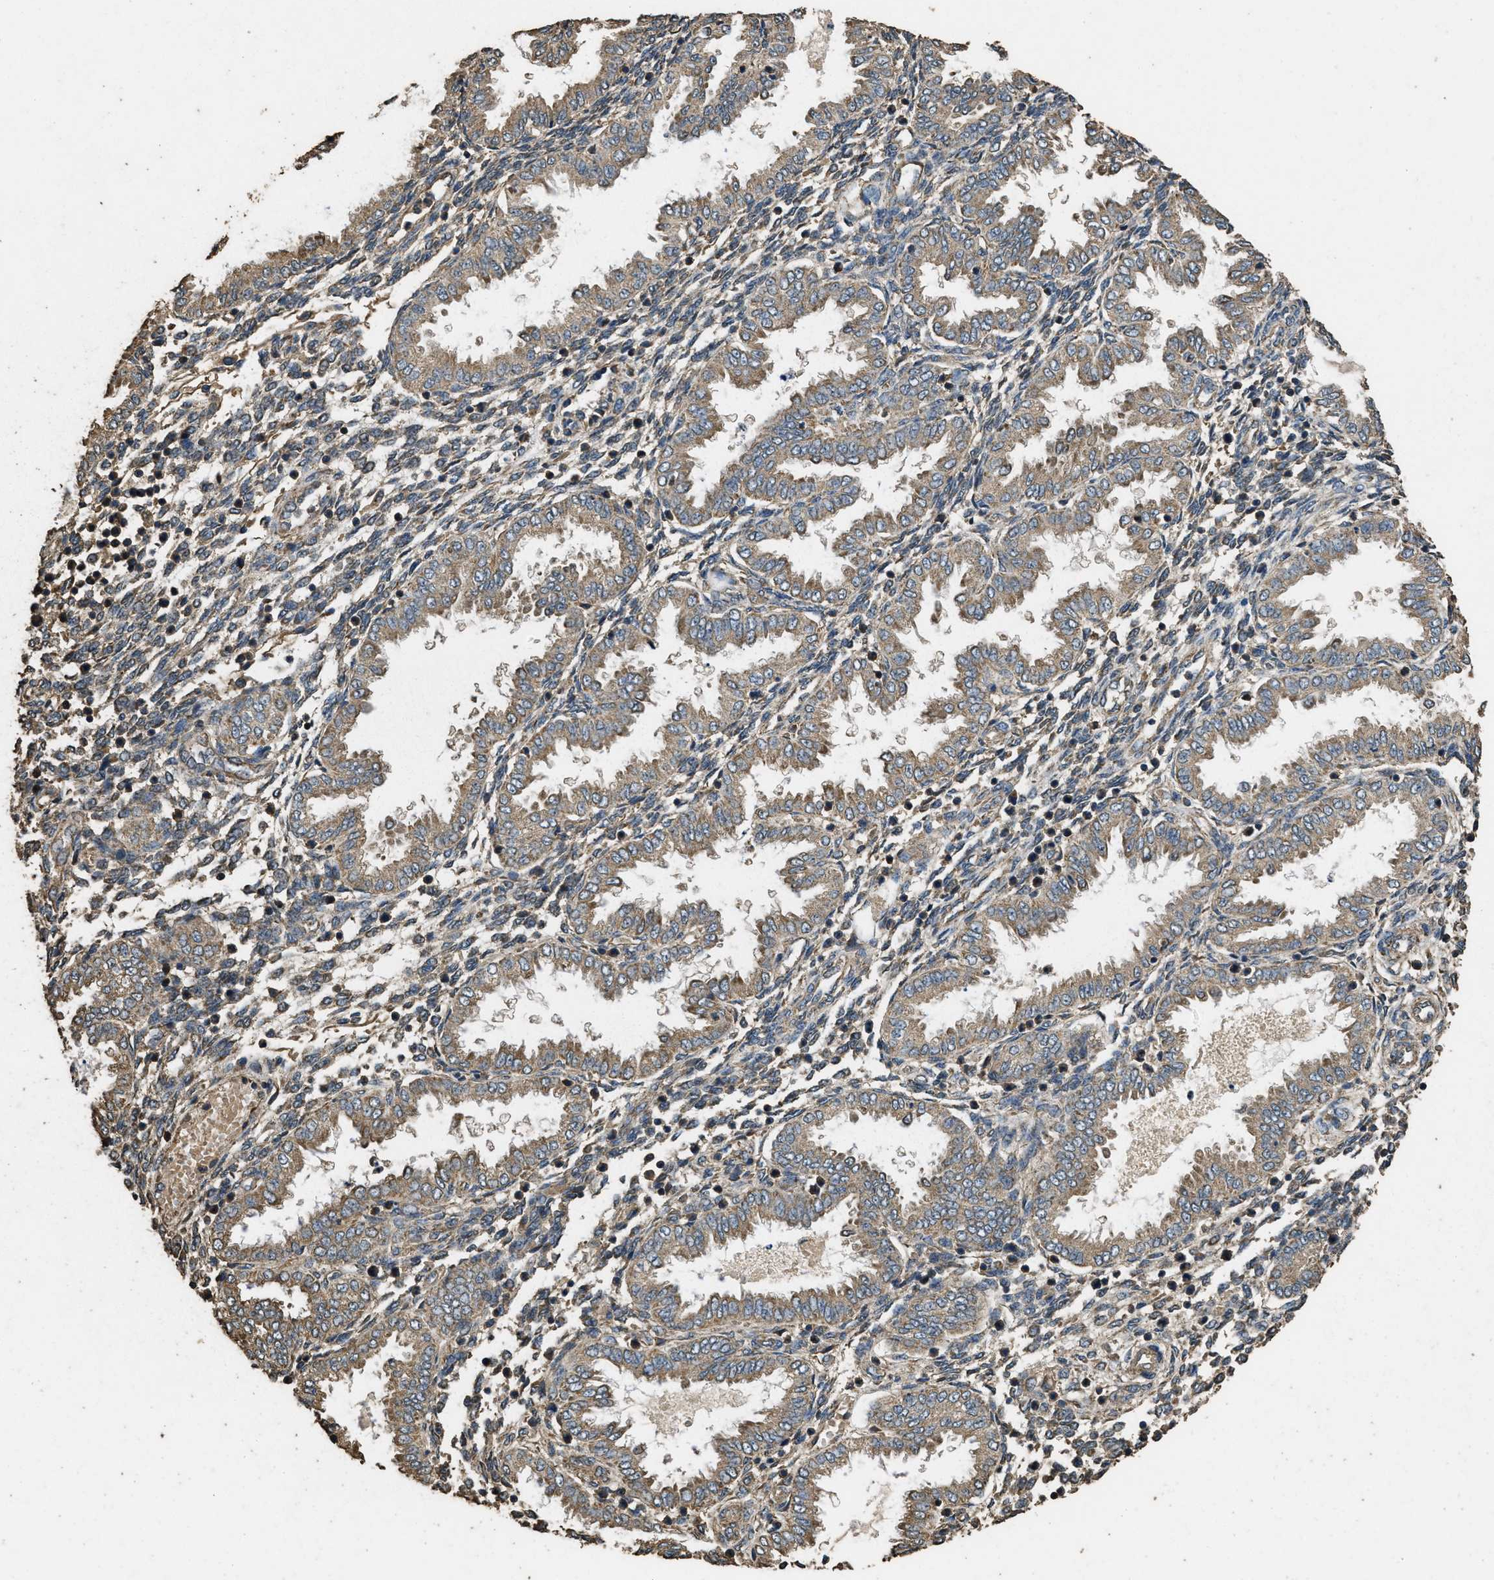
{"staining": {"intensity": "moderate", "quantity": ">75%", "location": "cytoplasmic/membranous"}, "tissue": "endometrium", "cell_type": "Cells in endometrial stroma", "image_type": "normal", "snomed": [{"axis": "morphology", "description": "Normal tissue, NOS"}, {"axis": "topography", "description": "Endometrium"}], "caption": "Moderate cytoplasmic/membranous positivity is present in about >75% of cells in endometrial stroma in normal endometrium.", "gene": "CYRIA", "patient": {"sex": "female", "age": 33}}